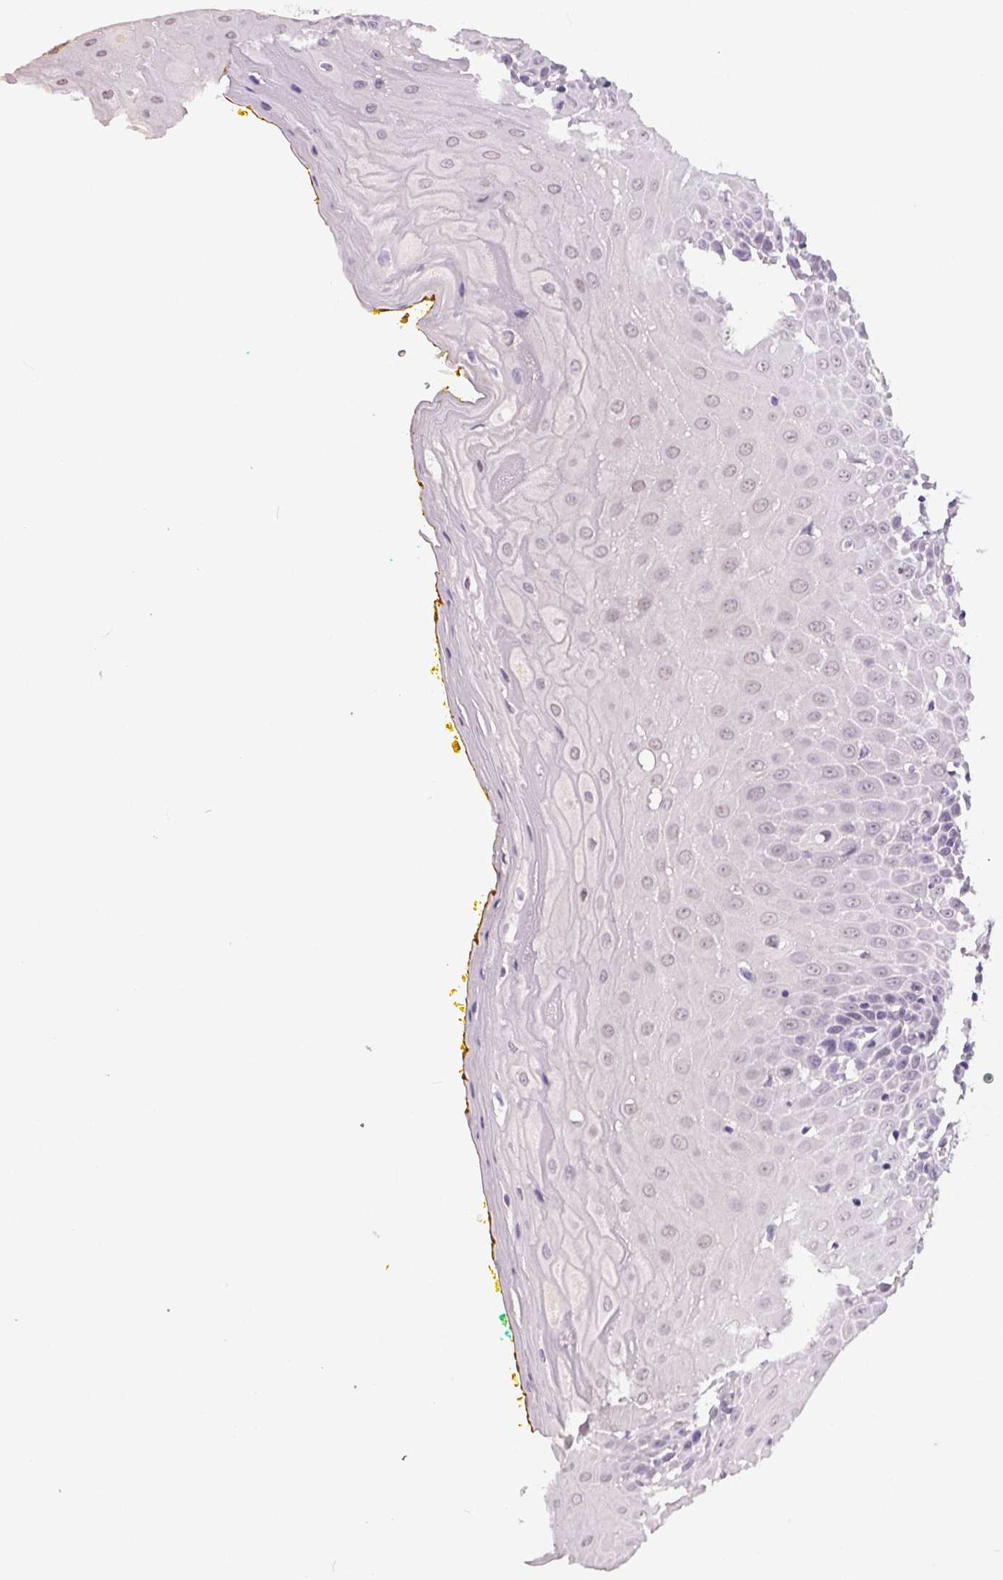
{"staining": {"intensity": "negative", "quantity": "none", "location": "none"}, "tissue": "oral mucosa", "cell_type": "Squamous epithelial cells", "image_type": "normal", "snomed": [{"axis": "morphology", "description": "Normal tissue, NOS"}, {"axis": "morphology", "description": "Squamous cell carcinoma, NOS"}, {"axis": "topography", "description": "Oral tissue"}, {"axis": "topography", "description": "Head-Neck"}], "caption": "IHC image of unremarkable human oral mucosa stained for a protein (brown), which displays no staining in squamous epithelial cells. (DAB immunohistochemistry, high magnification).", "gene": "TRDN", "patient": {"sex": "female", "age": 70}}